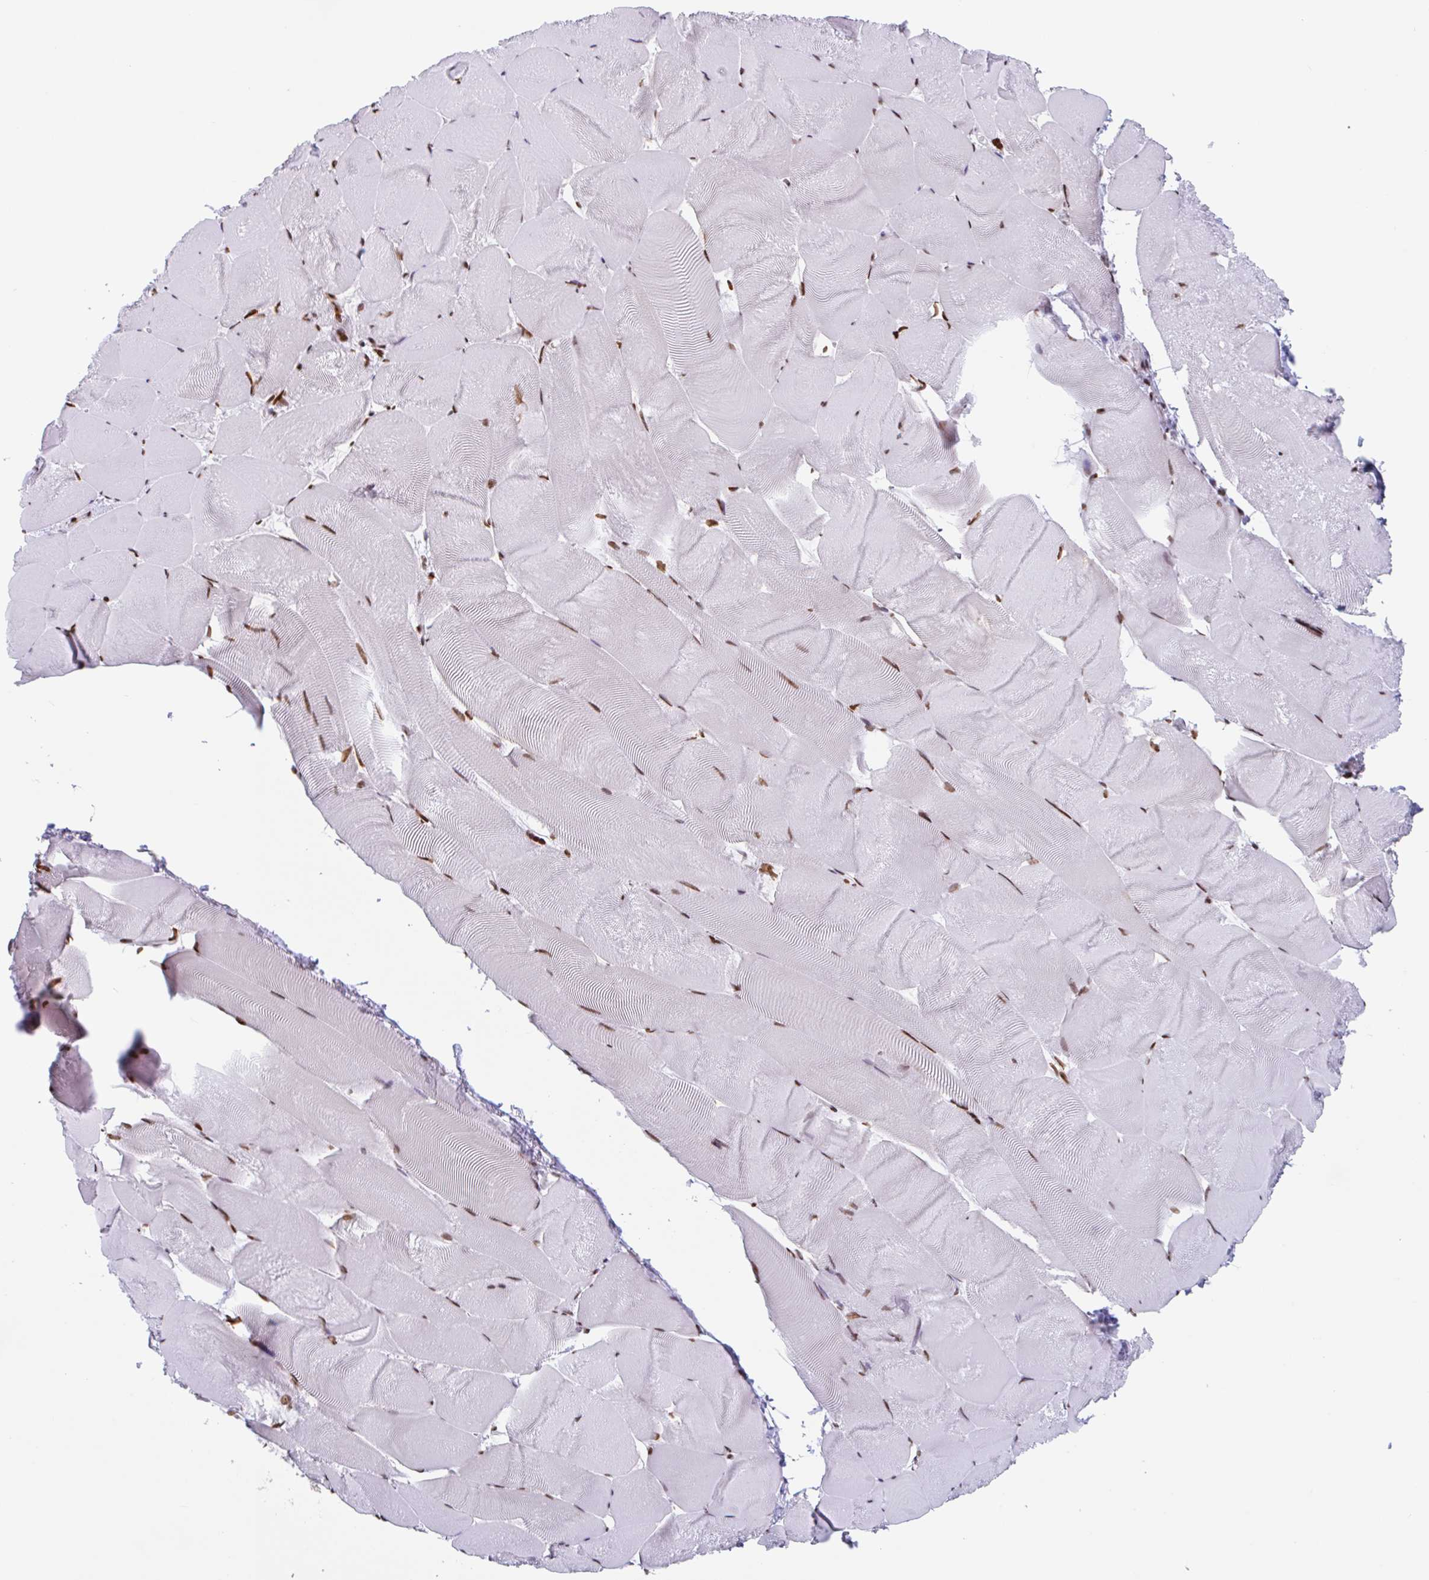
{"staining": {"intensity": "moderate", "quantity": "25%-75%", "location": "nuclear"}, "tissue": "skeletal muscle", "cell_type": "Myocytes", "image_type": "normal", "snomed": [{"axis": "morphology", "description": "Normal tissue, NOS"}, {"axis": "topography", "description": "Skeletal muscle"}], "caption": "An immunohistochemistry photomicrograph of unremarkable tissue is shown. Protein staining in brown labels moderate nuclear positivity in skeletal muscle within myocytes.", "gene": "NOL6", "patient": {"sex": "female", "age": 64}}